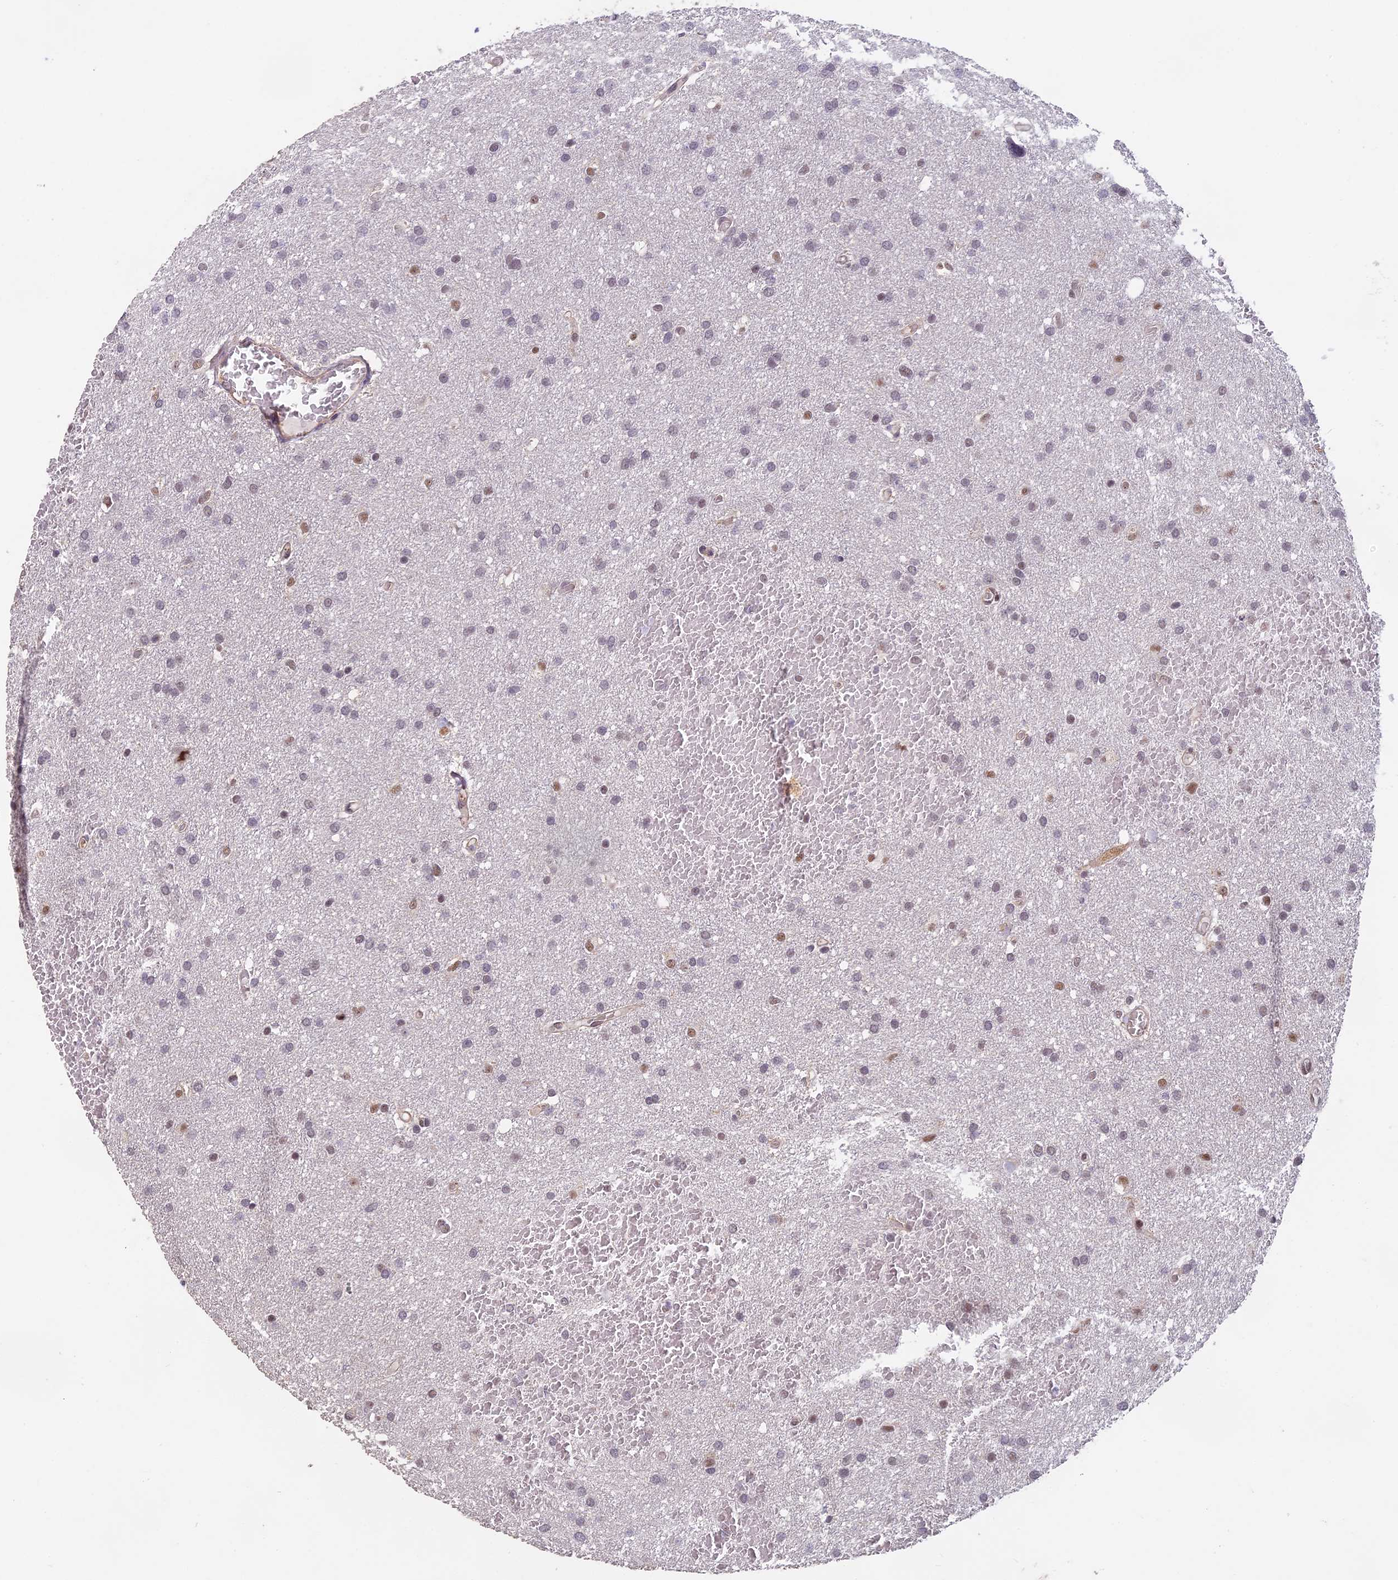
{"staining": {"intensity": "weak", "quantity": "<25%", "location": "nuclear"}, "tissue": "glioma", "cell_type": "Tumor cells", "image_type": "cancer", "snomed": [{"axis": "morphology", "description": "Glioma, malignant, High grade"}, {"axis": "topography", "description": "Cerebral cortex"}], "caption": "The histopathology image shows no significant positivity in tumor cells of malignant glioma (high-grade).", "gene": "MORF4L1", "patient": {"sex": "female", "age": 36}}